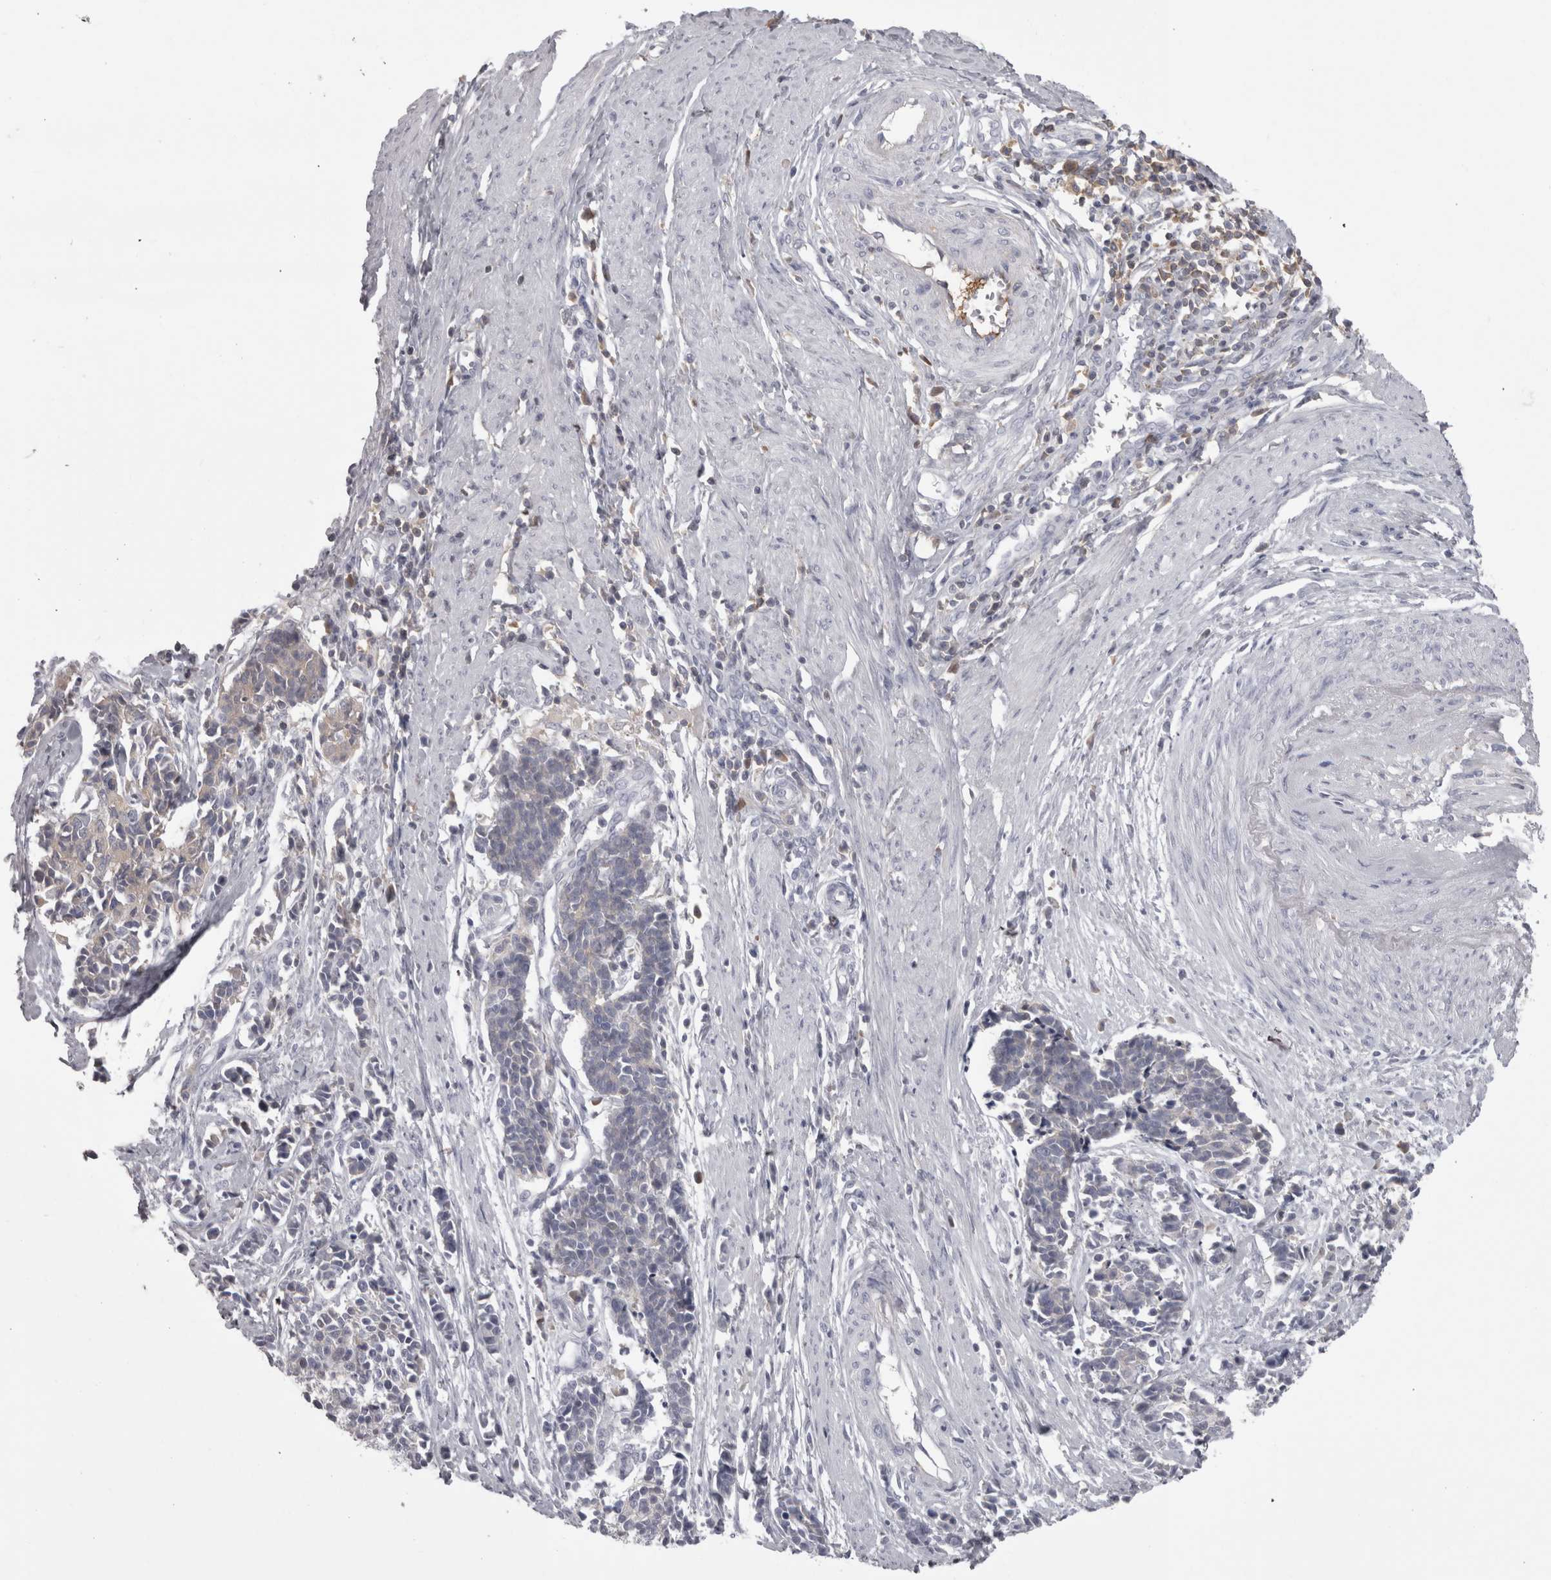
{"staining": {"intensity": "weak", "quantity": "25%-75%", "location": "cytoplasmic/membranous"}, "tissue": "cervical cancer", "cell_type": "Tumor cells", "image_type": "cancer", "snomed": [{"axis": "morphology", "description": "Normal tissue, NOS"}, {"axis": "morphology", "description": "Squamous cell carcinoma, NOS"}, {"axis": "topography", "description": "Cervix"}], "caption": "Protein expression analysis of human cervical cancer (squamous cell carcinoma) reveals weak cytoplasmic/membranous positivity in about 25%-75% of tumor cells.", "gene": "SAA4", "patient": {"sex": "female", "age": 35}}